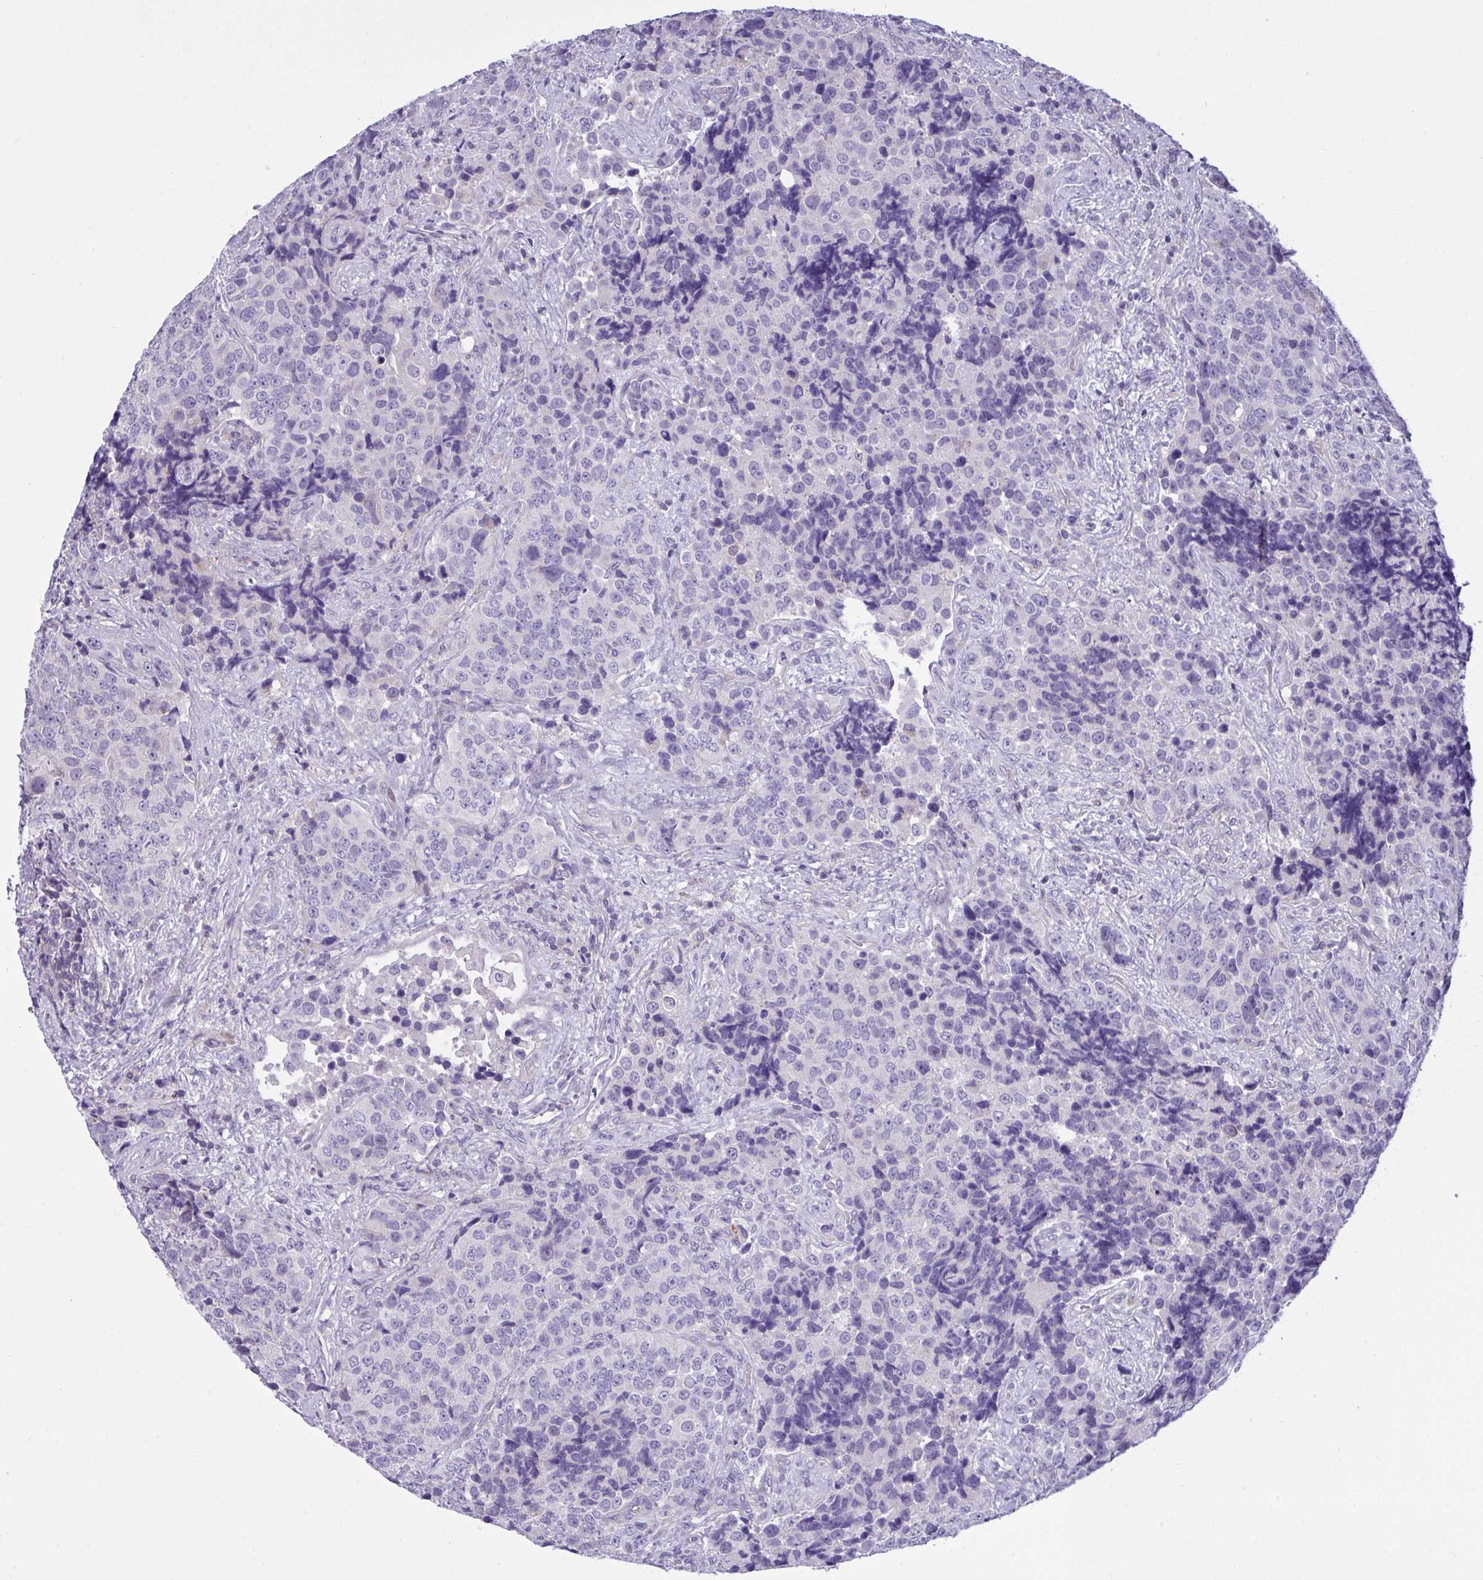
{"staining": {"intensity": "negative", "quantity": "none", "location": "none"}, "tissue": "urothelial cancer", "cell_type": "Tumor cells", "image_type": "cancer", "snomed": [{"axis": "morphology", "description": "Urothelial carcinoma, NOS"}, {"axis": "topography", "description": "Urinary bladder"}], "caption": "Immunohistochemistry histopathology image of urothelial cancer stained for a protein (brown), which demonstrates no expression in tumor cells. (Brightfield microscopy of DAB (3,3'-diaminobenzidine) IHC at high magnification).", "gene": "WDR97", "patient": {"sex": "male", "age": 52}}